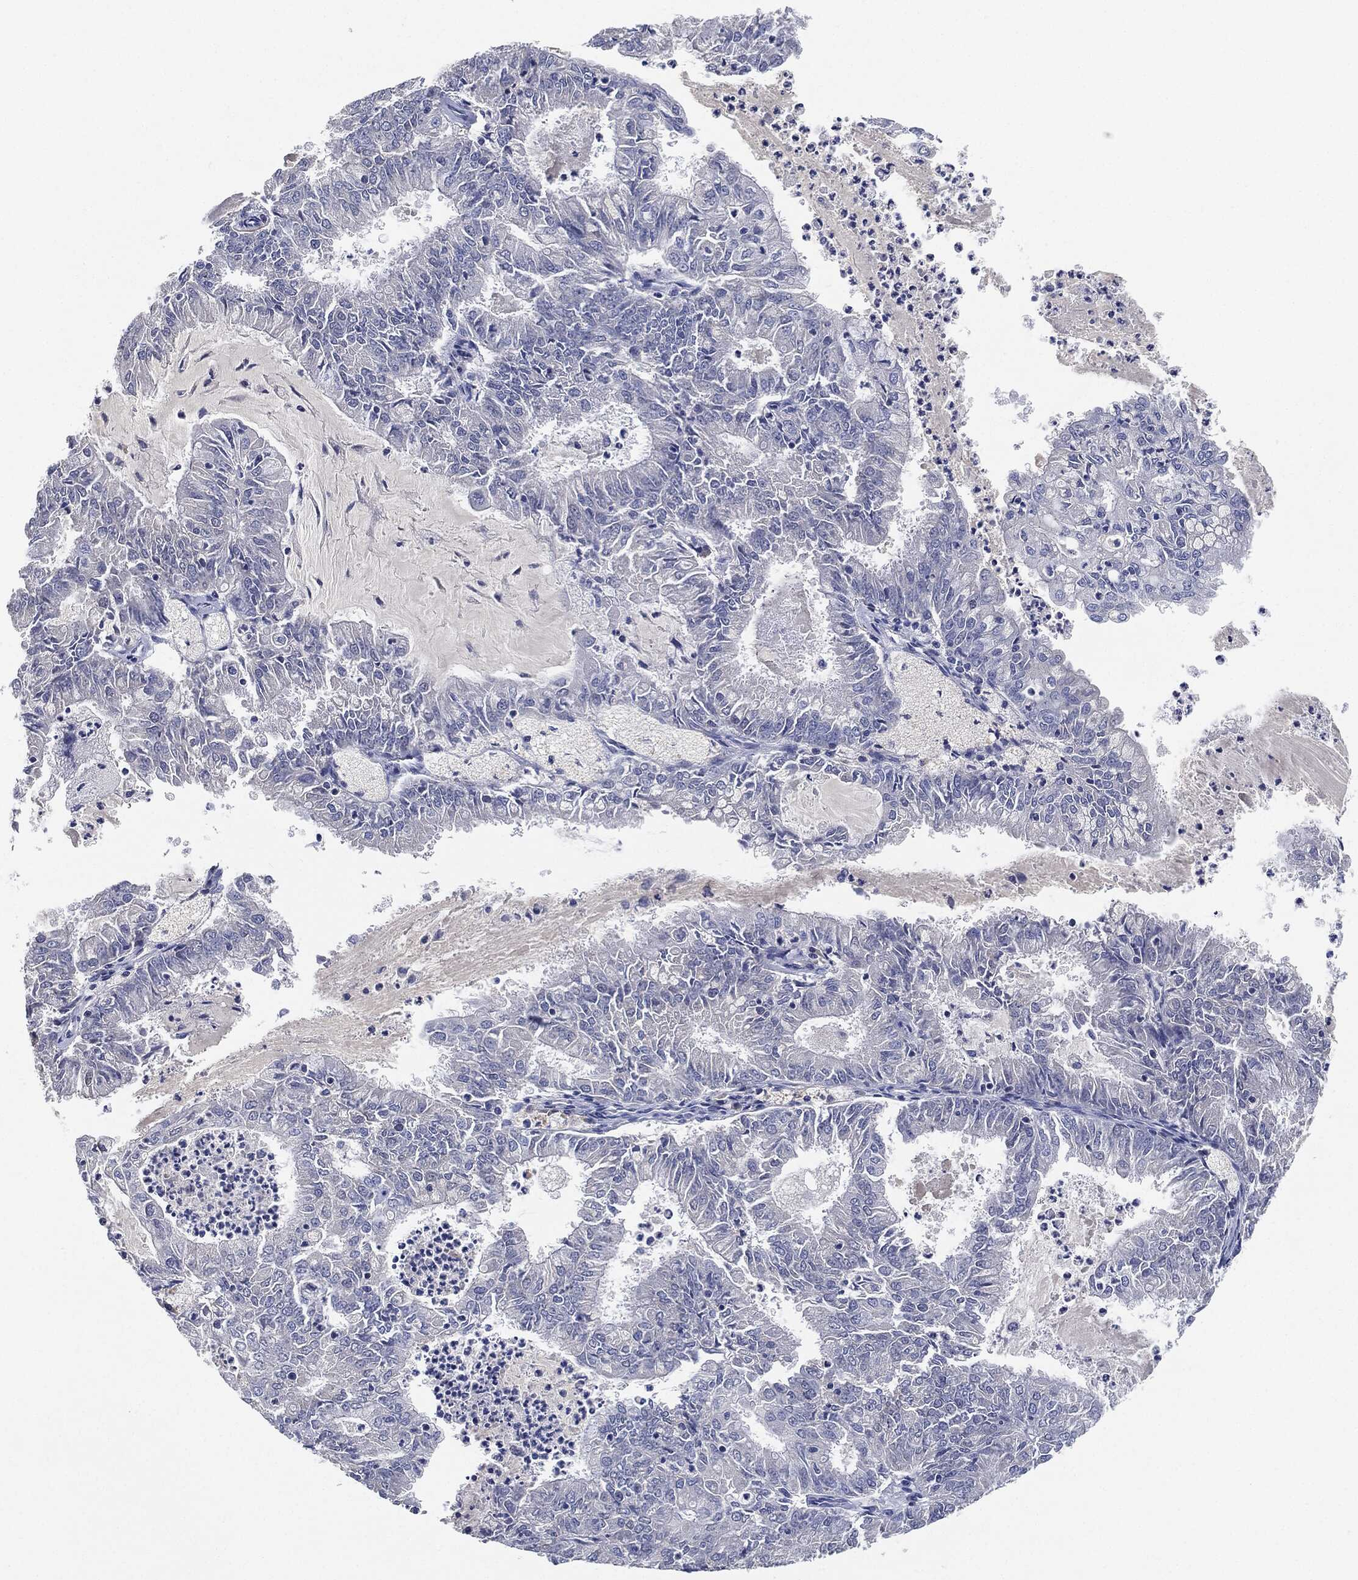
{"staining": {"intensity": "negative", "quantity": "none", "location": "none"}, "tissue": "endometrial cancer", "cell_type": "Tumor cells", "image_type": "cancer", "snomed": [{"axis": "morphology", "description": "Adenocarcinoma, NOS"}, {"axis": "topography", "description": "Endometrium"}], "caption": "Endometrial adenocarcinoma was stained to show a protein in brown. There is no significant positivity in tumor cells.", "gene": "NTRK1", "patient": {"sex": "female", "age": 57}}